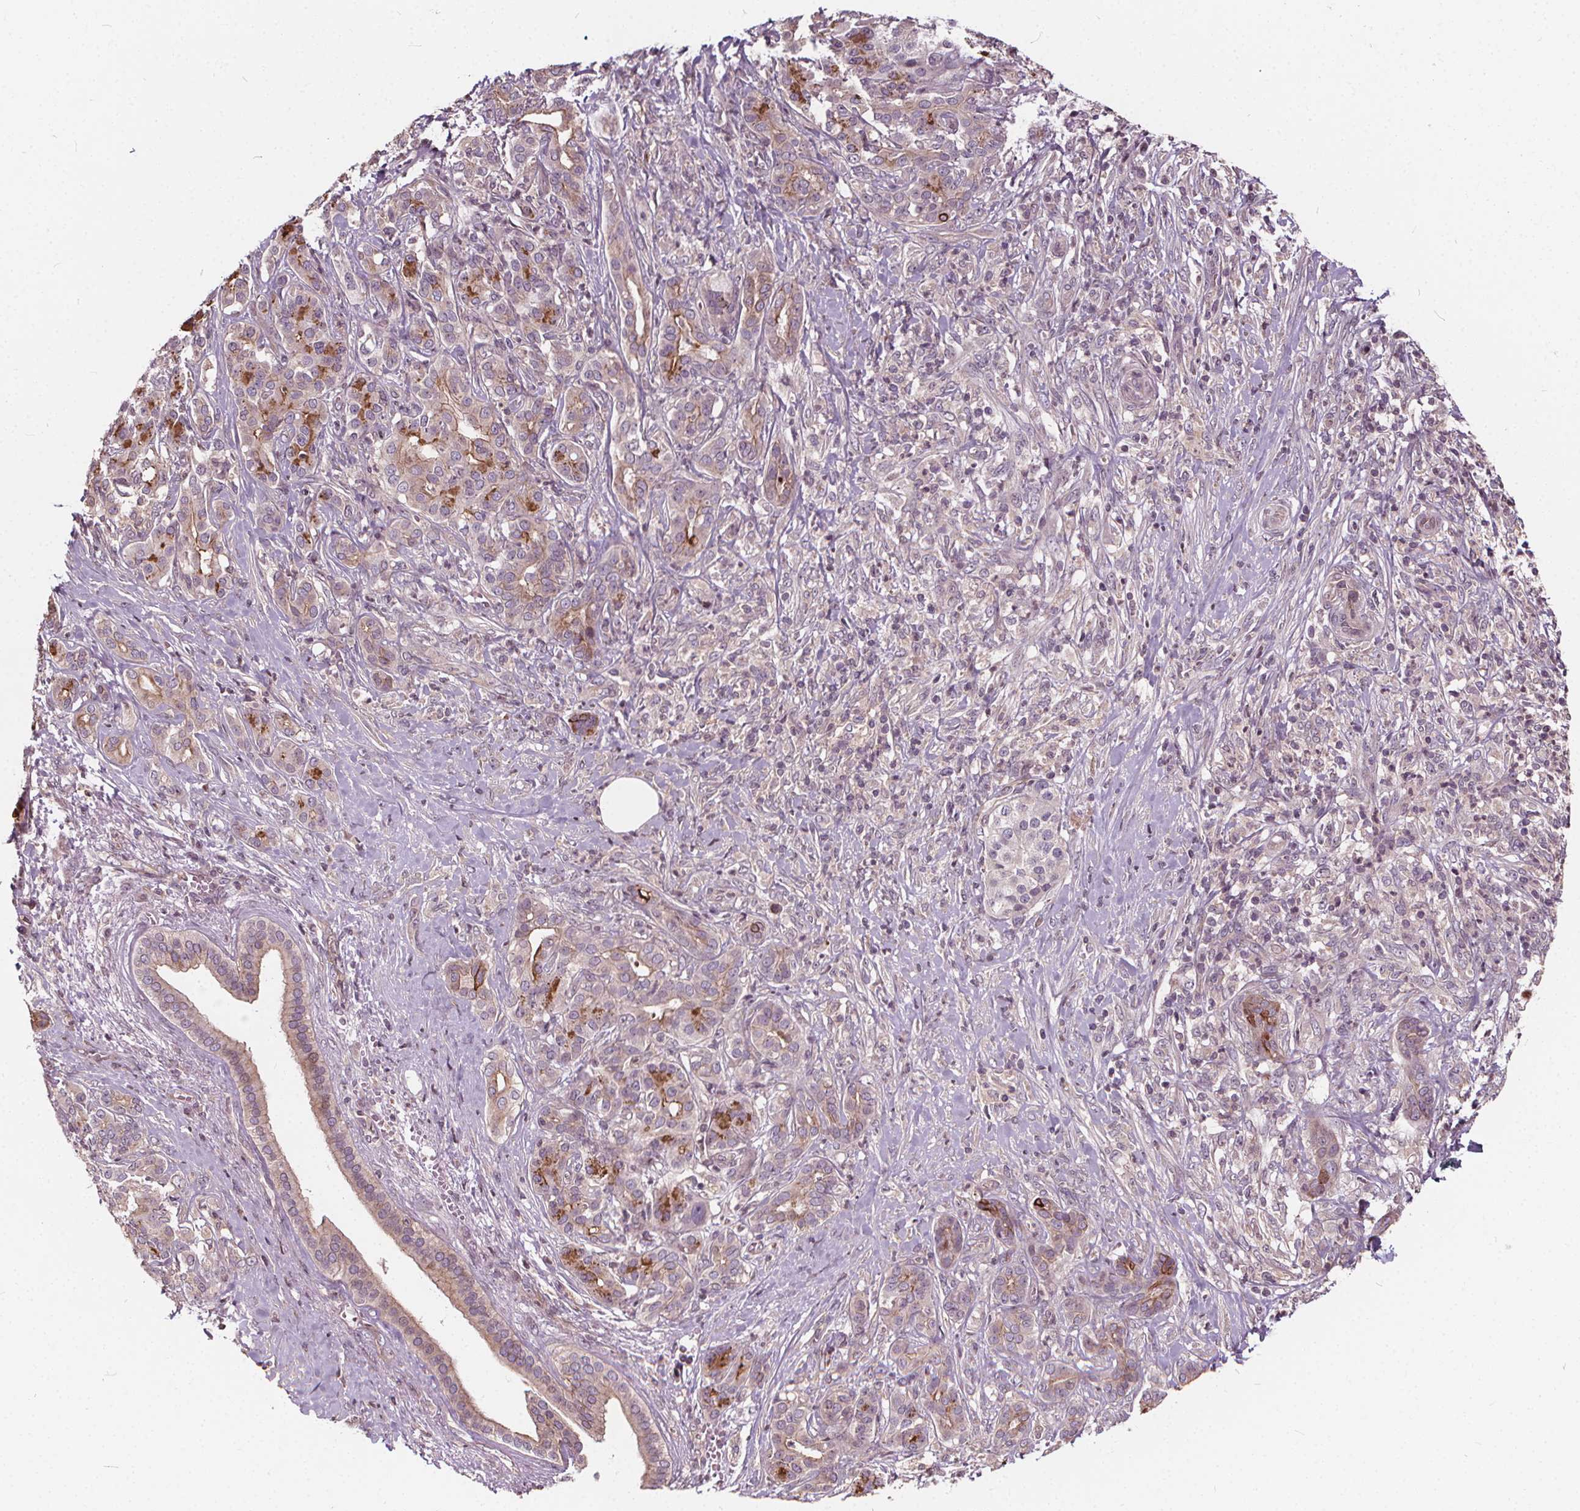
{"staining": {"intensity": "negative", "quantity": "none", "location": "none"}, "tissue": "pancreatic cancer", "cell_type": "Tumor cells", "image_type": "cancer", "snomed": [{"axis": "morphology", "description": "Normal tissue, NOS"}, {"axis": "morphology", "description": "Inflammation, NOS"}, {"axis": "morphology", "description": "Adenocarcinoma, NOS"}, {"axis": "topography", "description": "Pancreas"}], "caption": "This micrograph is of pancreatic adenocarcinoma stained with immunohistochemistry to label a protein in brown with the nuclei are counter-stained blue. There is no staining in tumor cells.", "gene": "INPP5E", "patient": {"sex": "male", "age": 57}}